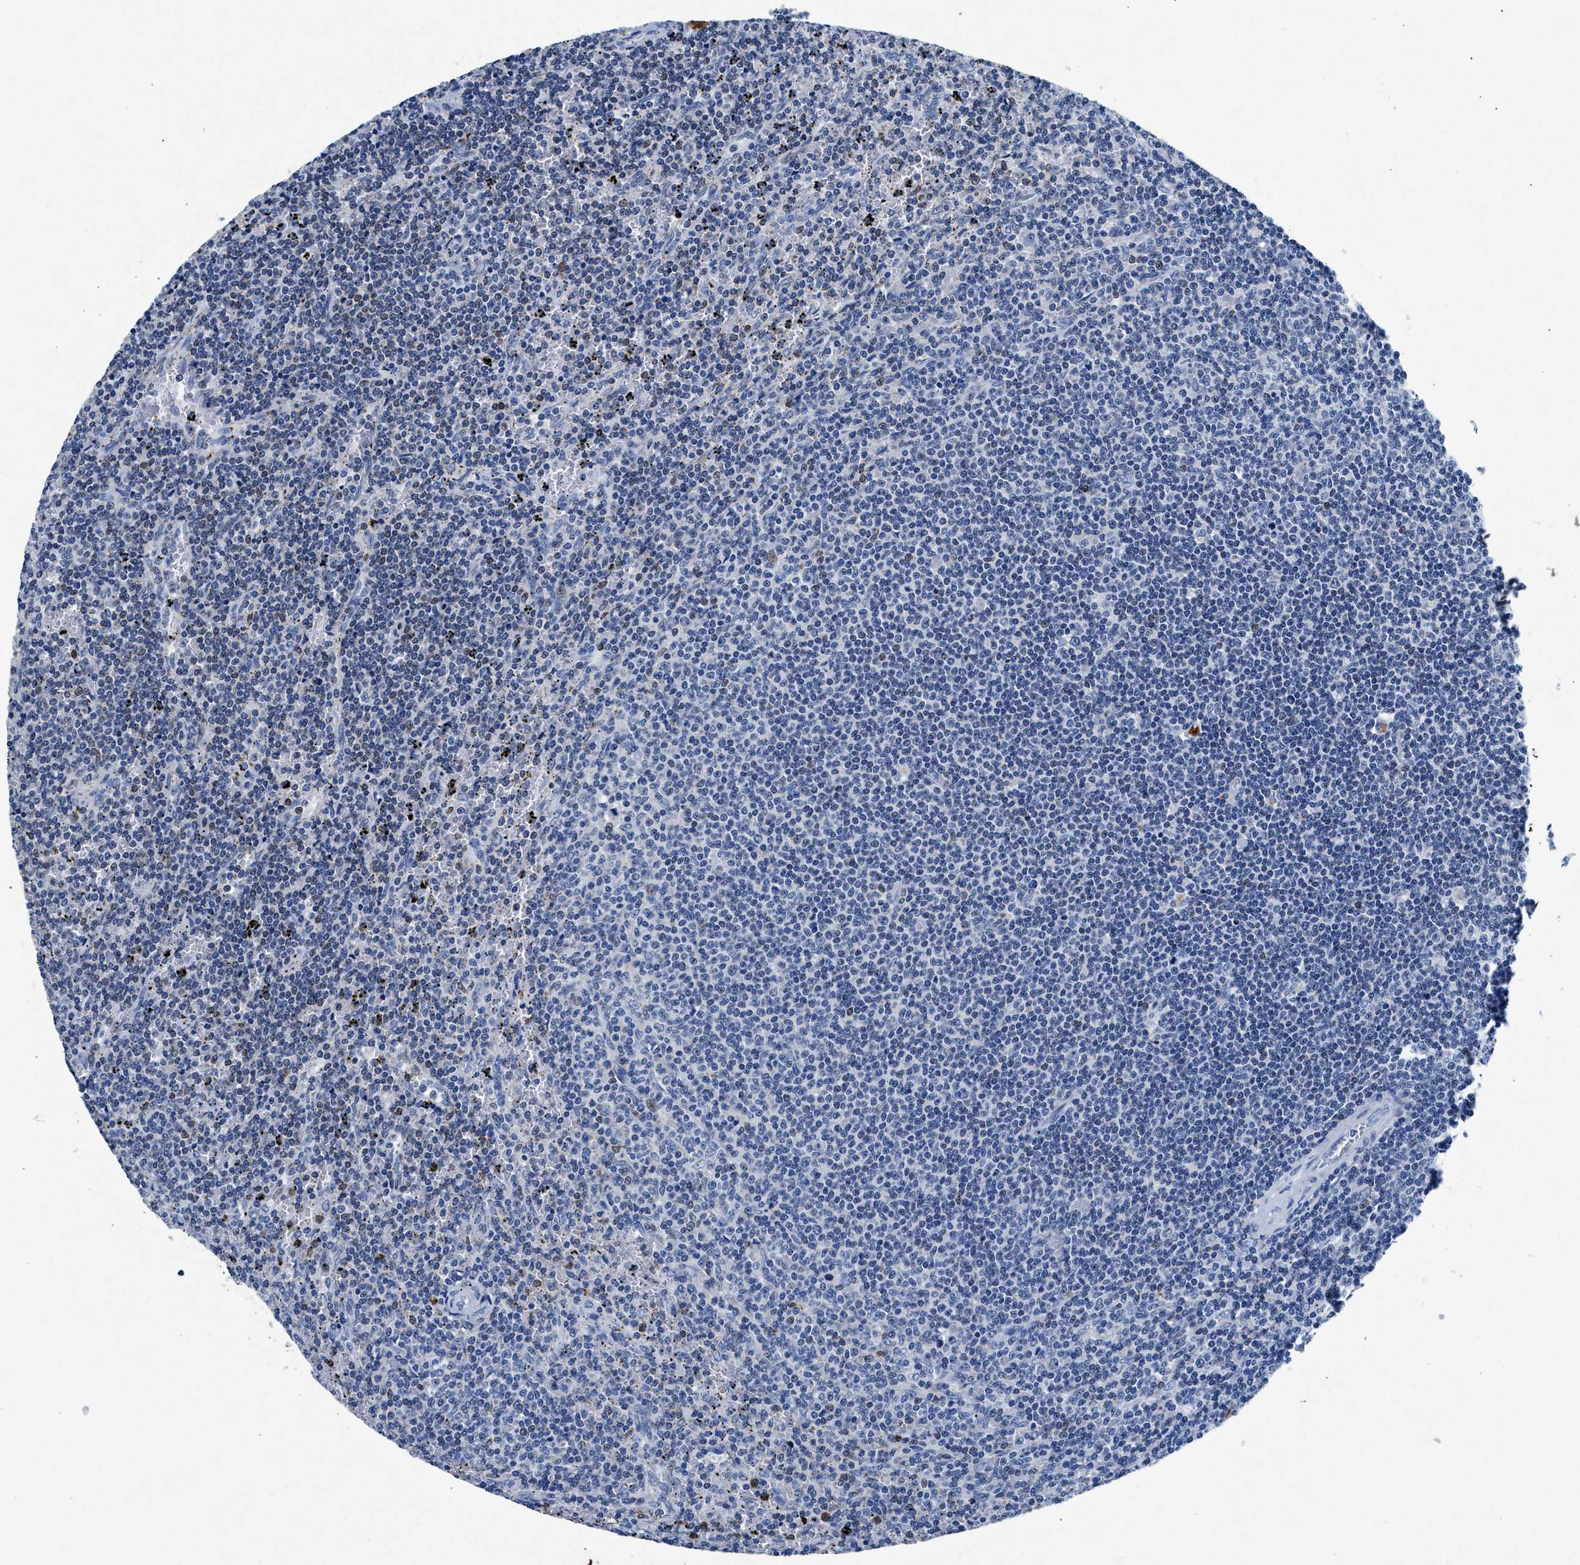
{"staining": {"intensity": "negative", "quantity": "none", "location": "none"}, "tissue": "lymphoma", "cell_type": "Tumor cells", "image_type": "cancer", "snomed": [{"axis": "morphology", "description": "Malignant lymphoma, non-Hodgkin's type, Low grade"}, {"axis": "topography", "description": "Spleen"}], "caption": "Tumor cells are negative for brown protein staining in malignant lymphoma, non-Hodgkin's type (low-grade).", "gene": "MAP6", "patient": {"sex": "female", "age": 50}}